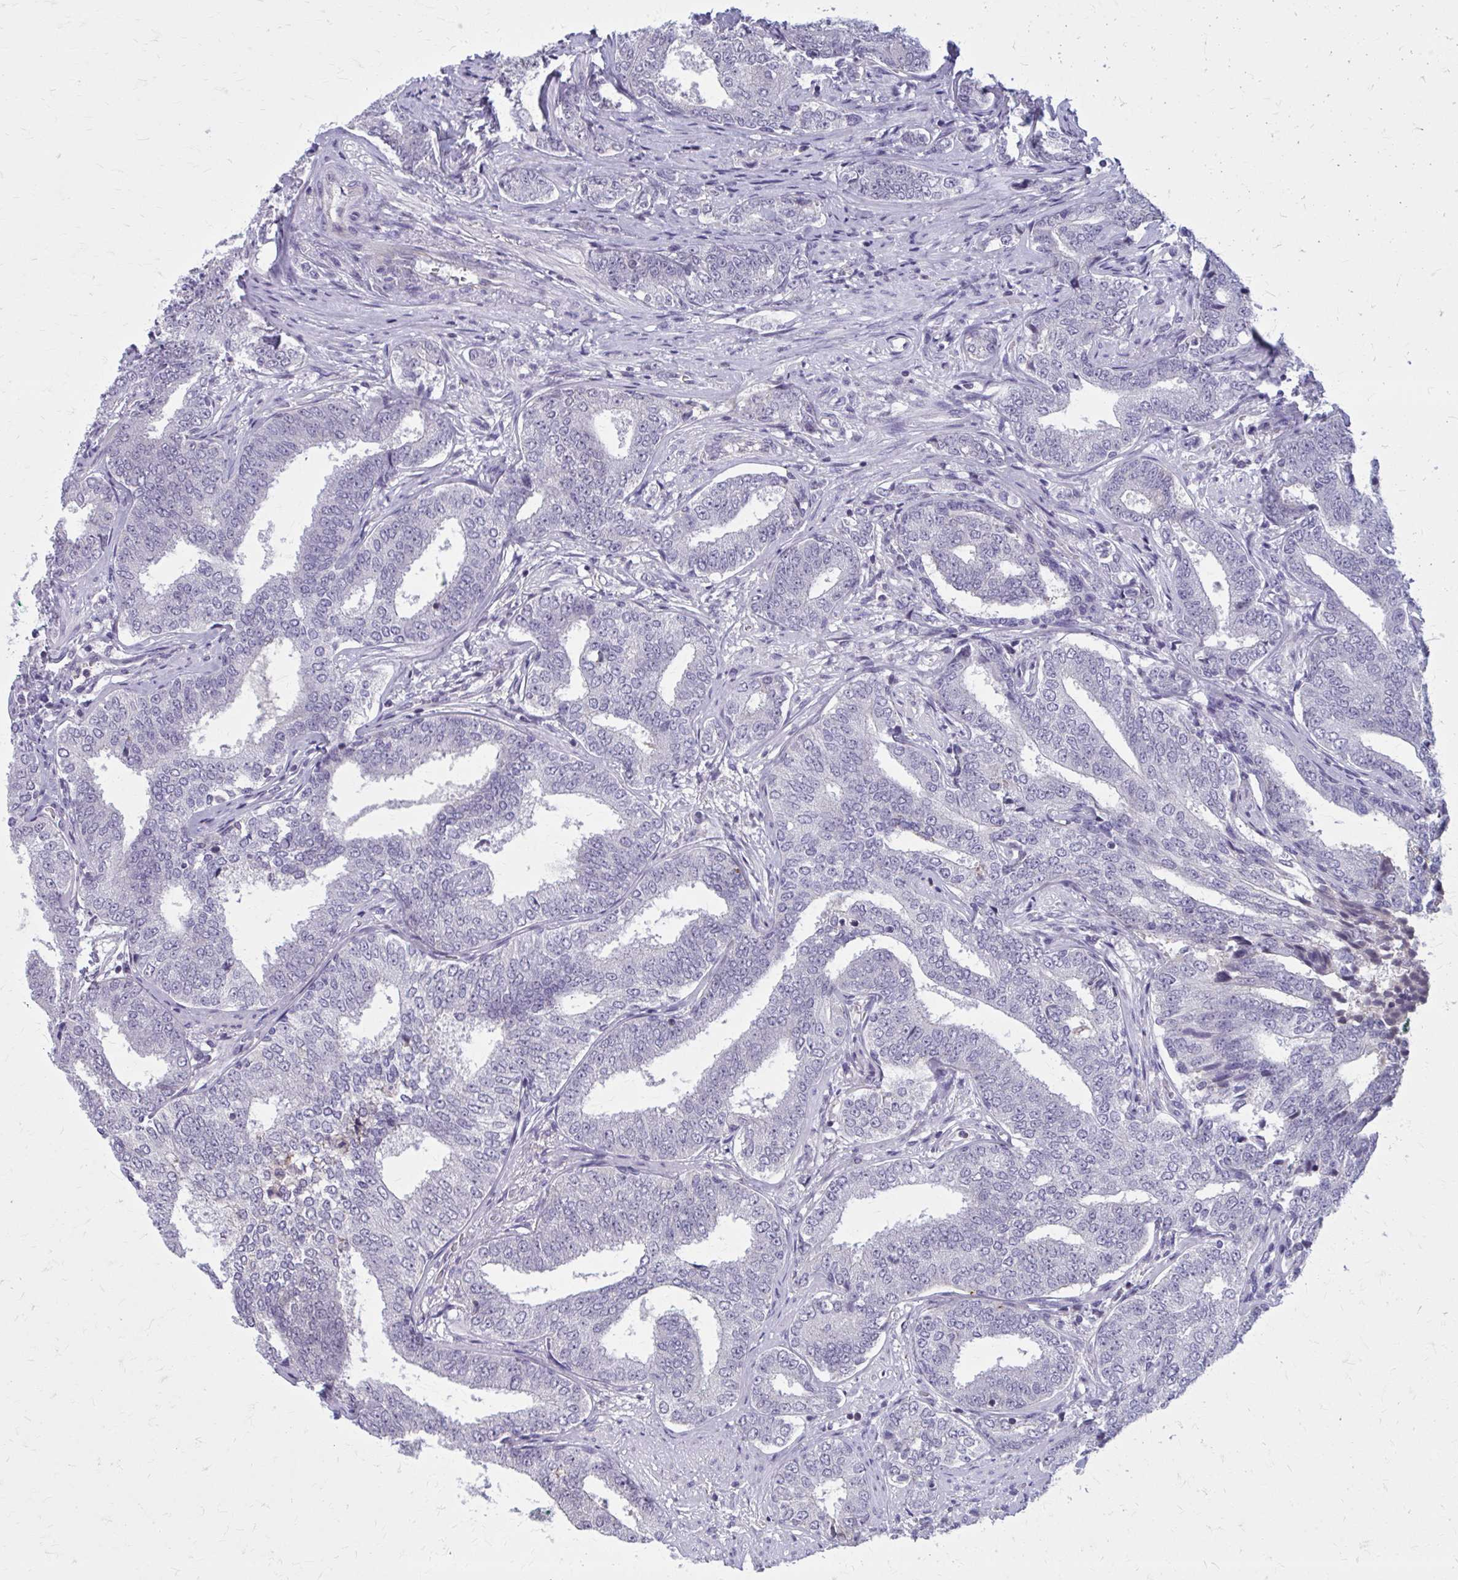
{"staining": {"intensity": "negative", "quantity": "none", "location": "none"}, "tissue": "prostate cancer", "cell_type": "Tumor cells", "image_type": "cancer", "snomed": [{"axis": "morphology", "description": "Adenocarcinoma, High grade"}, {"axis": "topography", "description": "Prostate"}], "caption": "High power microscopy photomicrograph of an IHC photomicrograph of prostate high-grade adenocarcinoma, revealing no significant expression in tumor cells.", "gene": "OR4A47", "patient": {"sex": "male", "age": 72}}